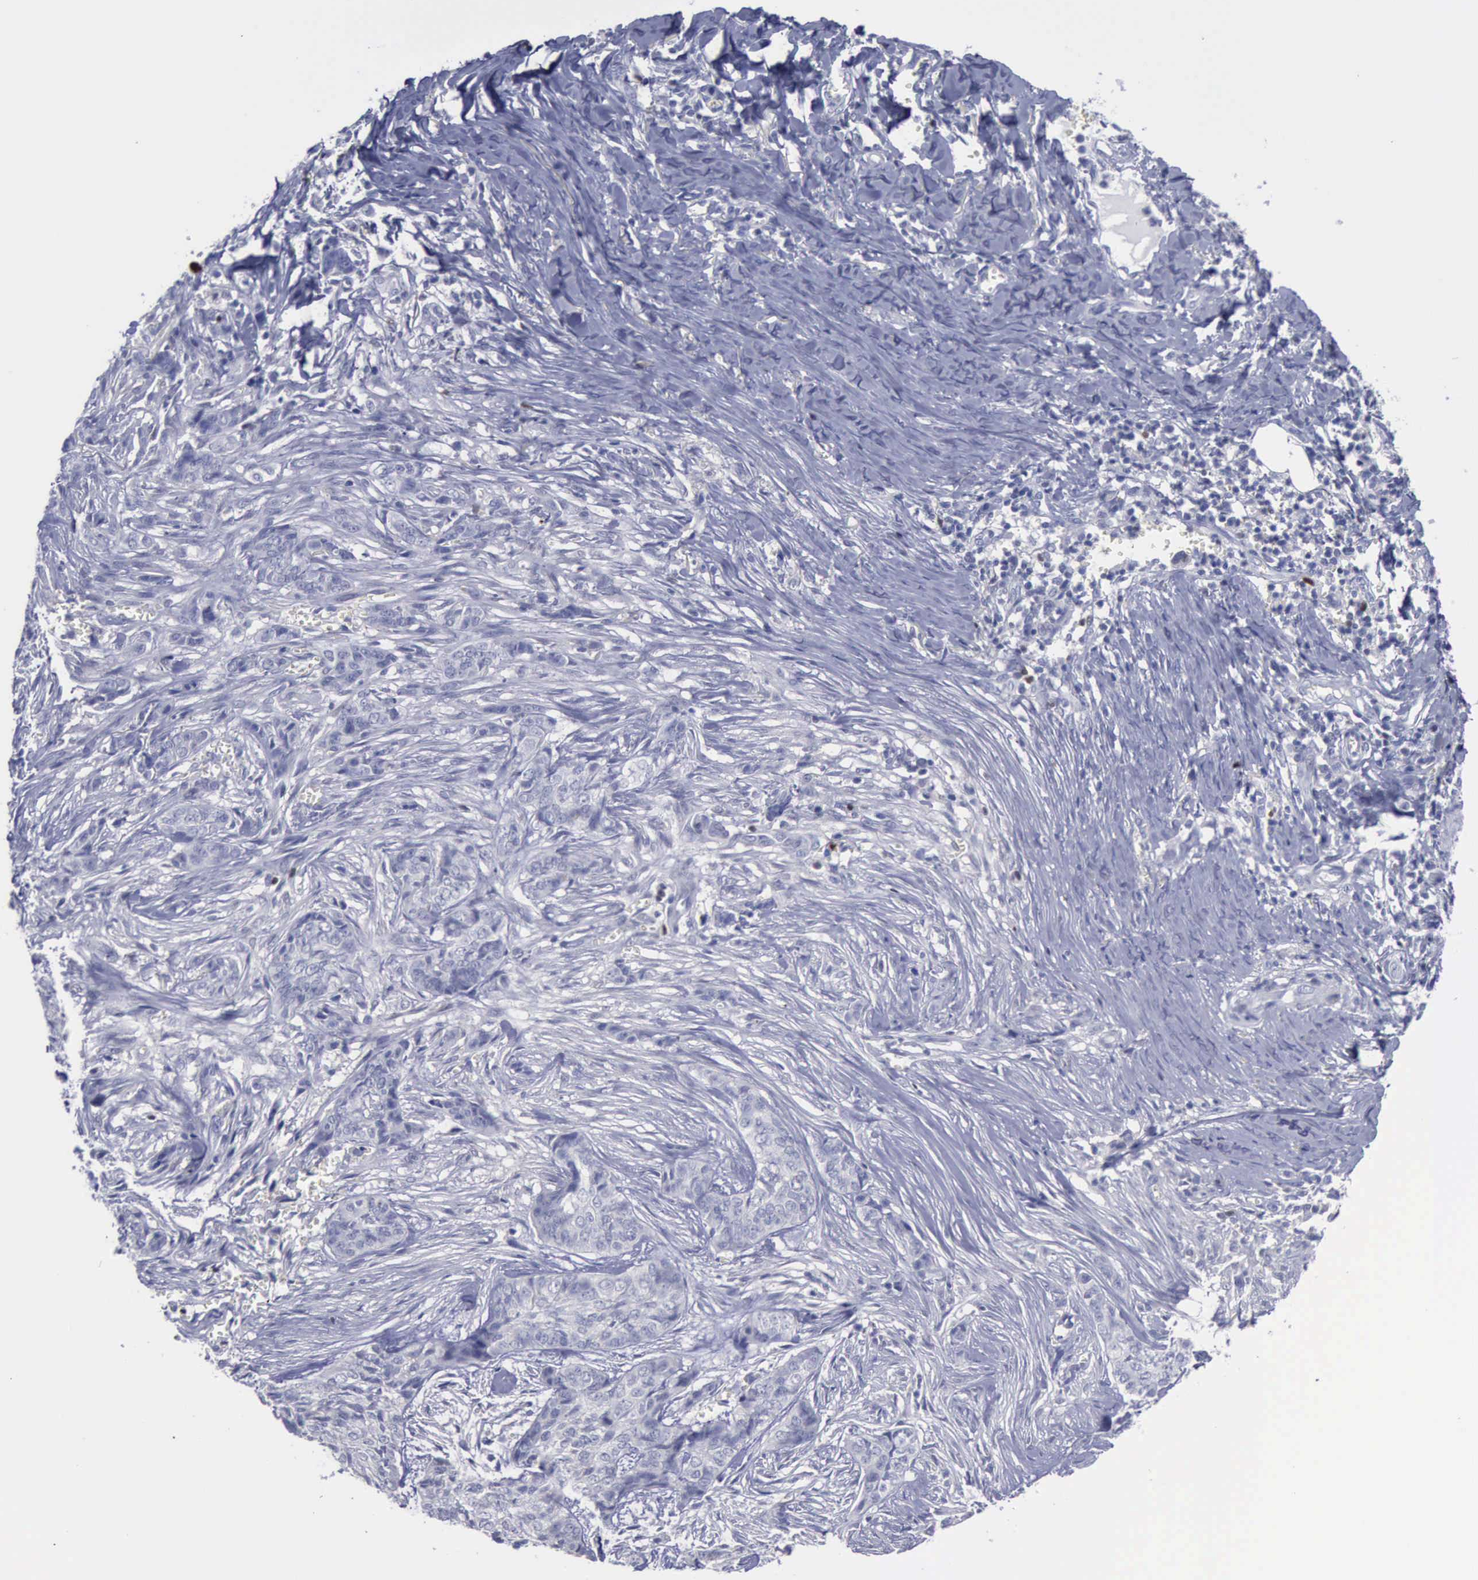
{"staining": {"intensity": "negative", "quantity": "none", "location": "none"}, "tissue": "skin cancer", "cell_type": "Tumor cells", "image_type": "cancer", "snomed": [{"axis": "morphology", "description": "Normal tissue, NOS"}, {"axis": "morphology", "description": "Basal cell carcinoma"}, {"axis": "topography", "description": "Skin"}], "caption": "DAB (3,3'-diaminobenzidine) immunohistochemical staining of skin cancer displays no significant expression in tumor cells.", "gene": "SATB2", "patient": {"sex": "female", "age": 65}}